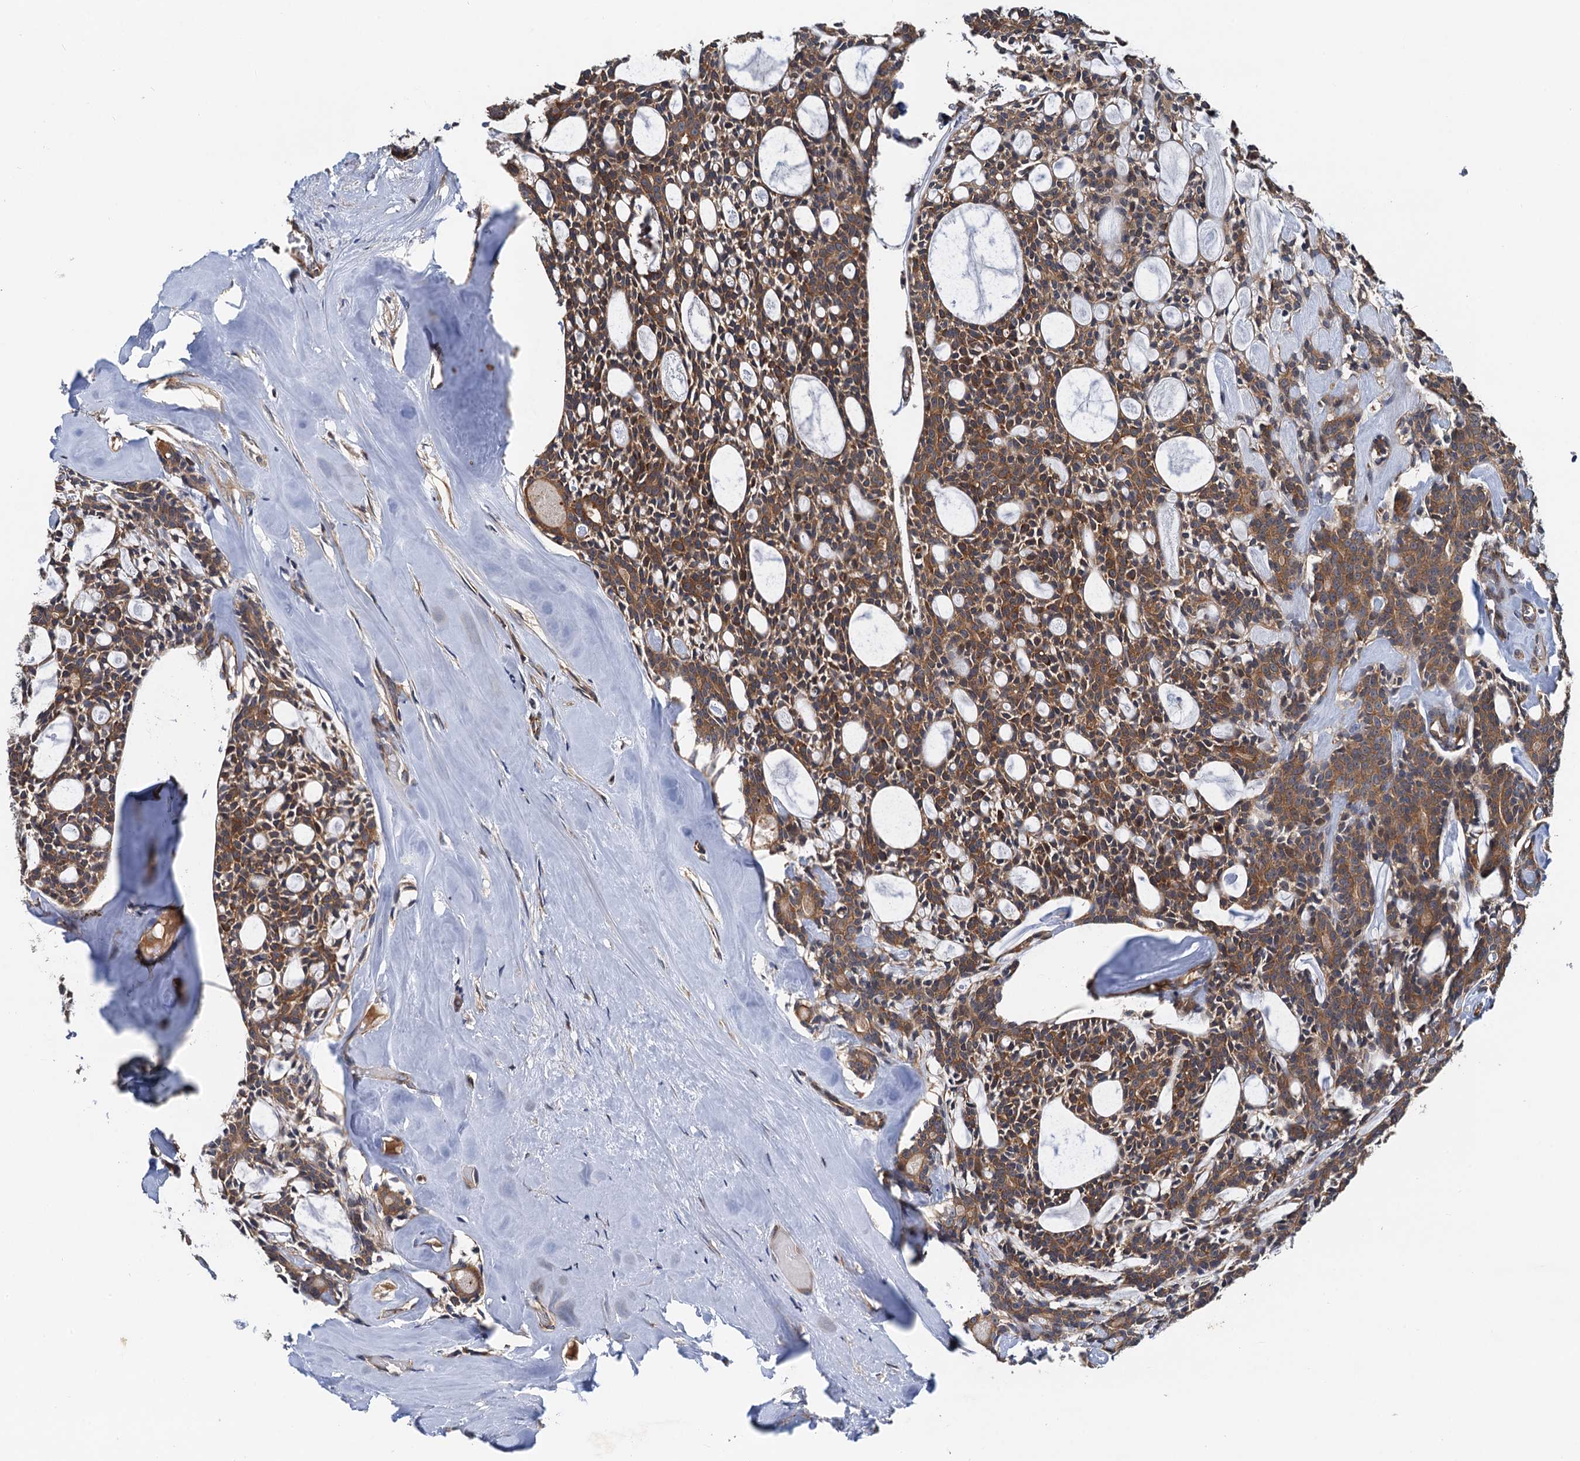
{"staining": {"intensity": "moderate", "quantity": ">75%", "location": "cytoplasmic/membranous"}, "tissue": "head and neck cancer", "cell_type": "Tumor cells", "image_type": "cancer", "snomed": [{"axis": "morphology", "description": "Adenocarcinoma, NOS"}, {"axis": "topography", "description": "Salivary gland"}, {"axis": "topography", "description": "Head-Neck"}], "caption": "This image exhibits immunohistochemistry staining of human head and neck adenocarcinoma, with medium moderate cytoplasmic/membranous staining in about >75% of tumor cells.", "gene": "PJA2", "patient": {"sex": "male", "age": 55}}